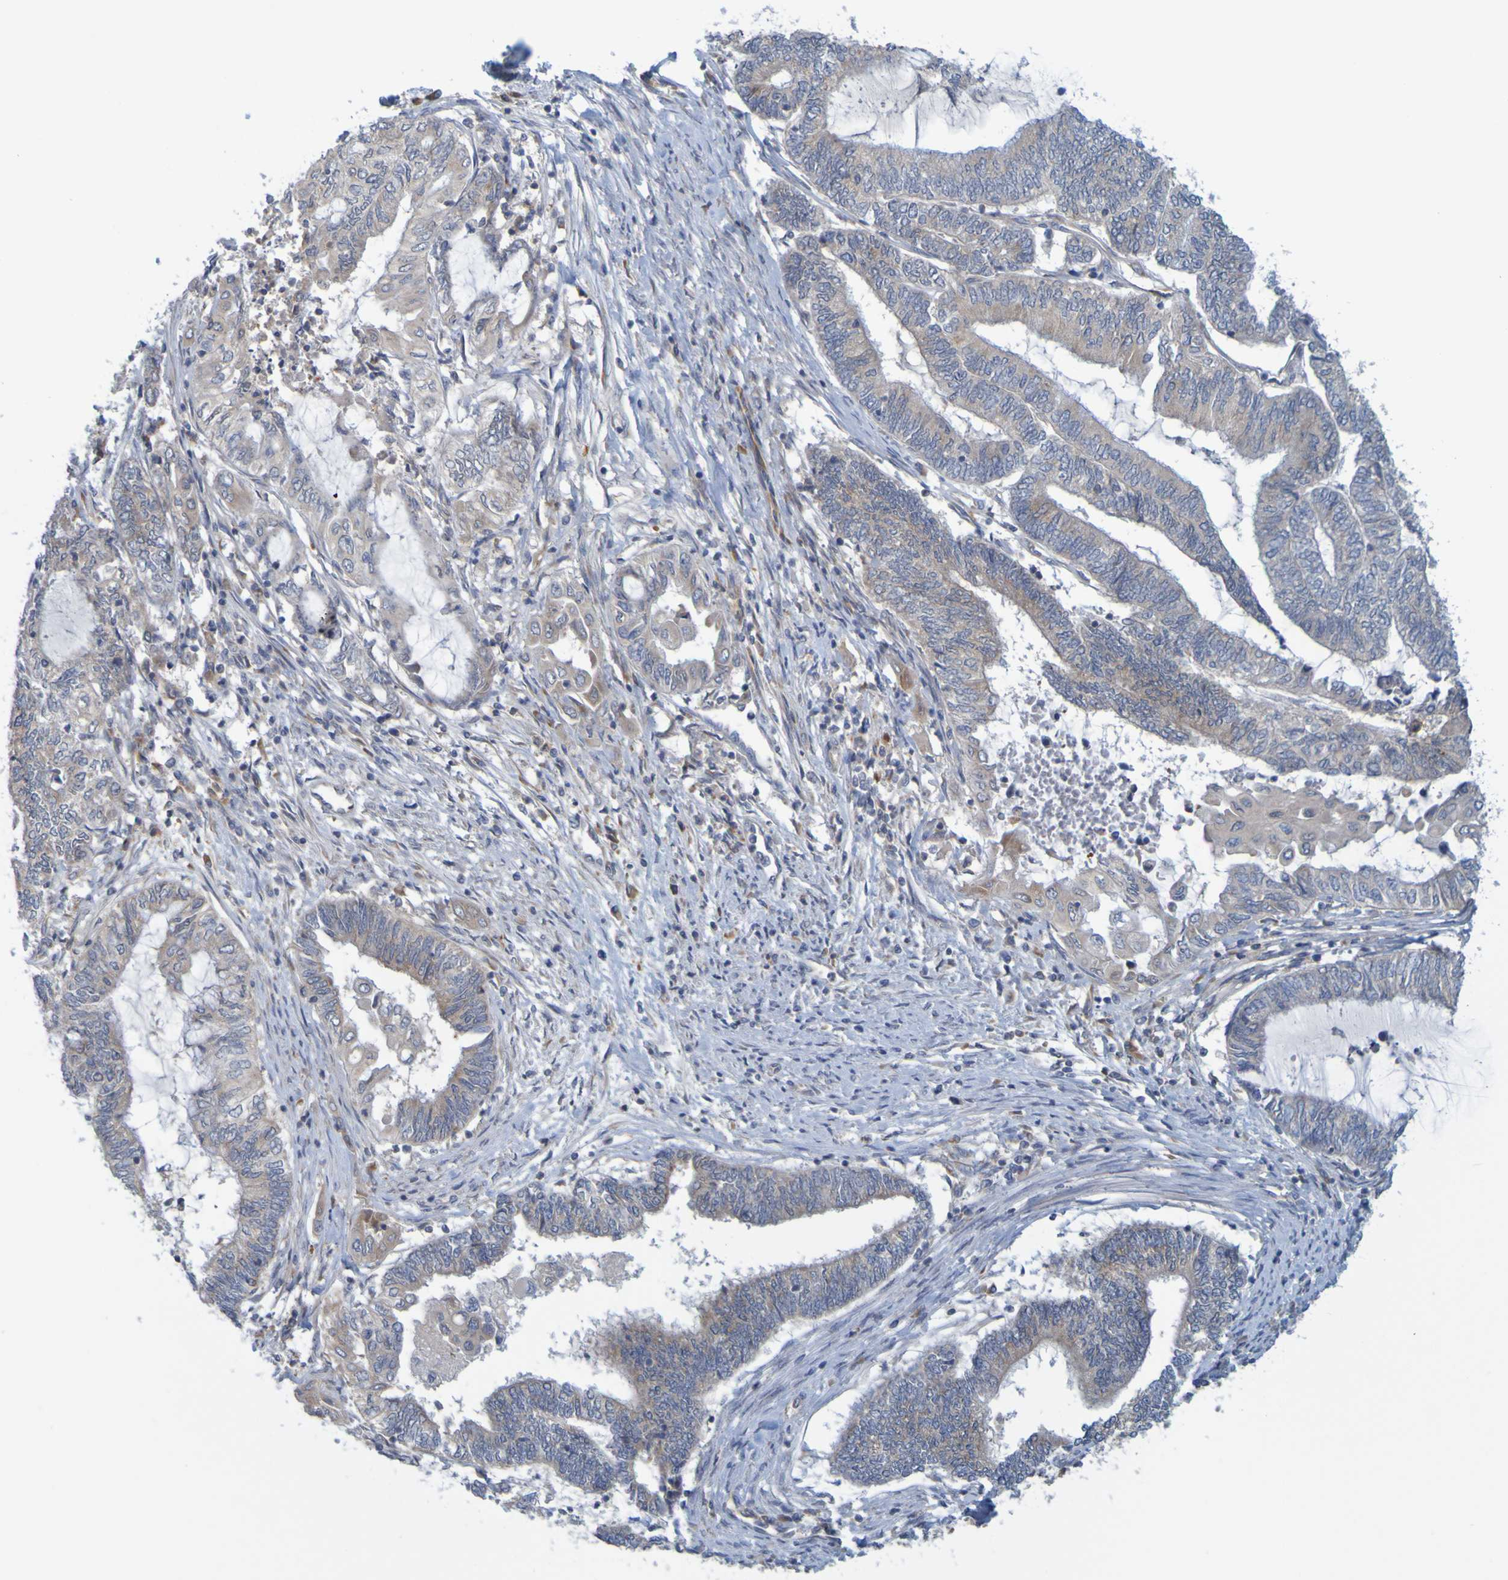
{"staining": {"intensity": "weak", "quantity": "25%-75%", "location": "cytoplasmic/membranous"}, "tissue": "endometrial cancer", "cell_type": "Tumor cells", "image_type": "cancer", "snomed": [{"axis": "morphology", "description": "Adenocarcinoma, NOS"}, {"axis": "topography", "description": "Uterus"}, {"axis": "topography", "description": "Endometrium"}], "caption": "Immunohistochemical staining of human endometrial cancer demonstrates weak cytoplasmic/membranous protein expression in about 25%-75% of tumor cells.", "gene": "MOGS", "patient": {"sex": "female", "age": 70}}